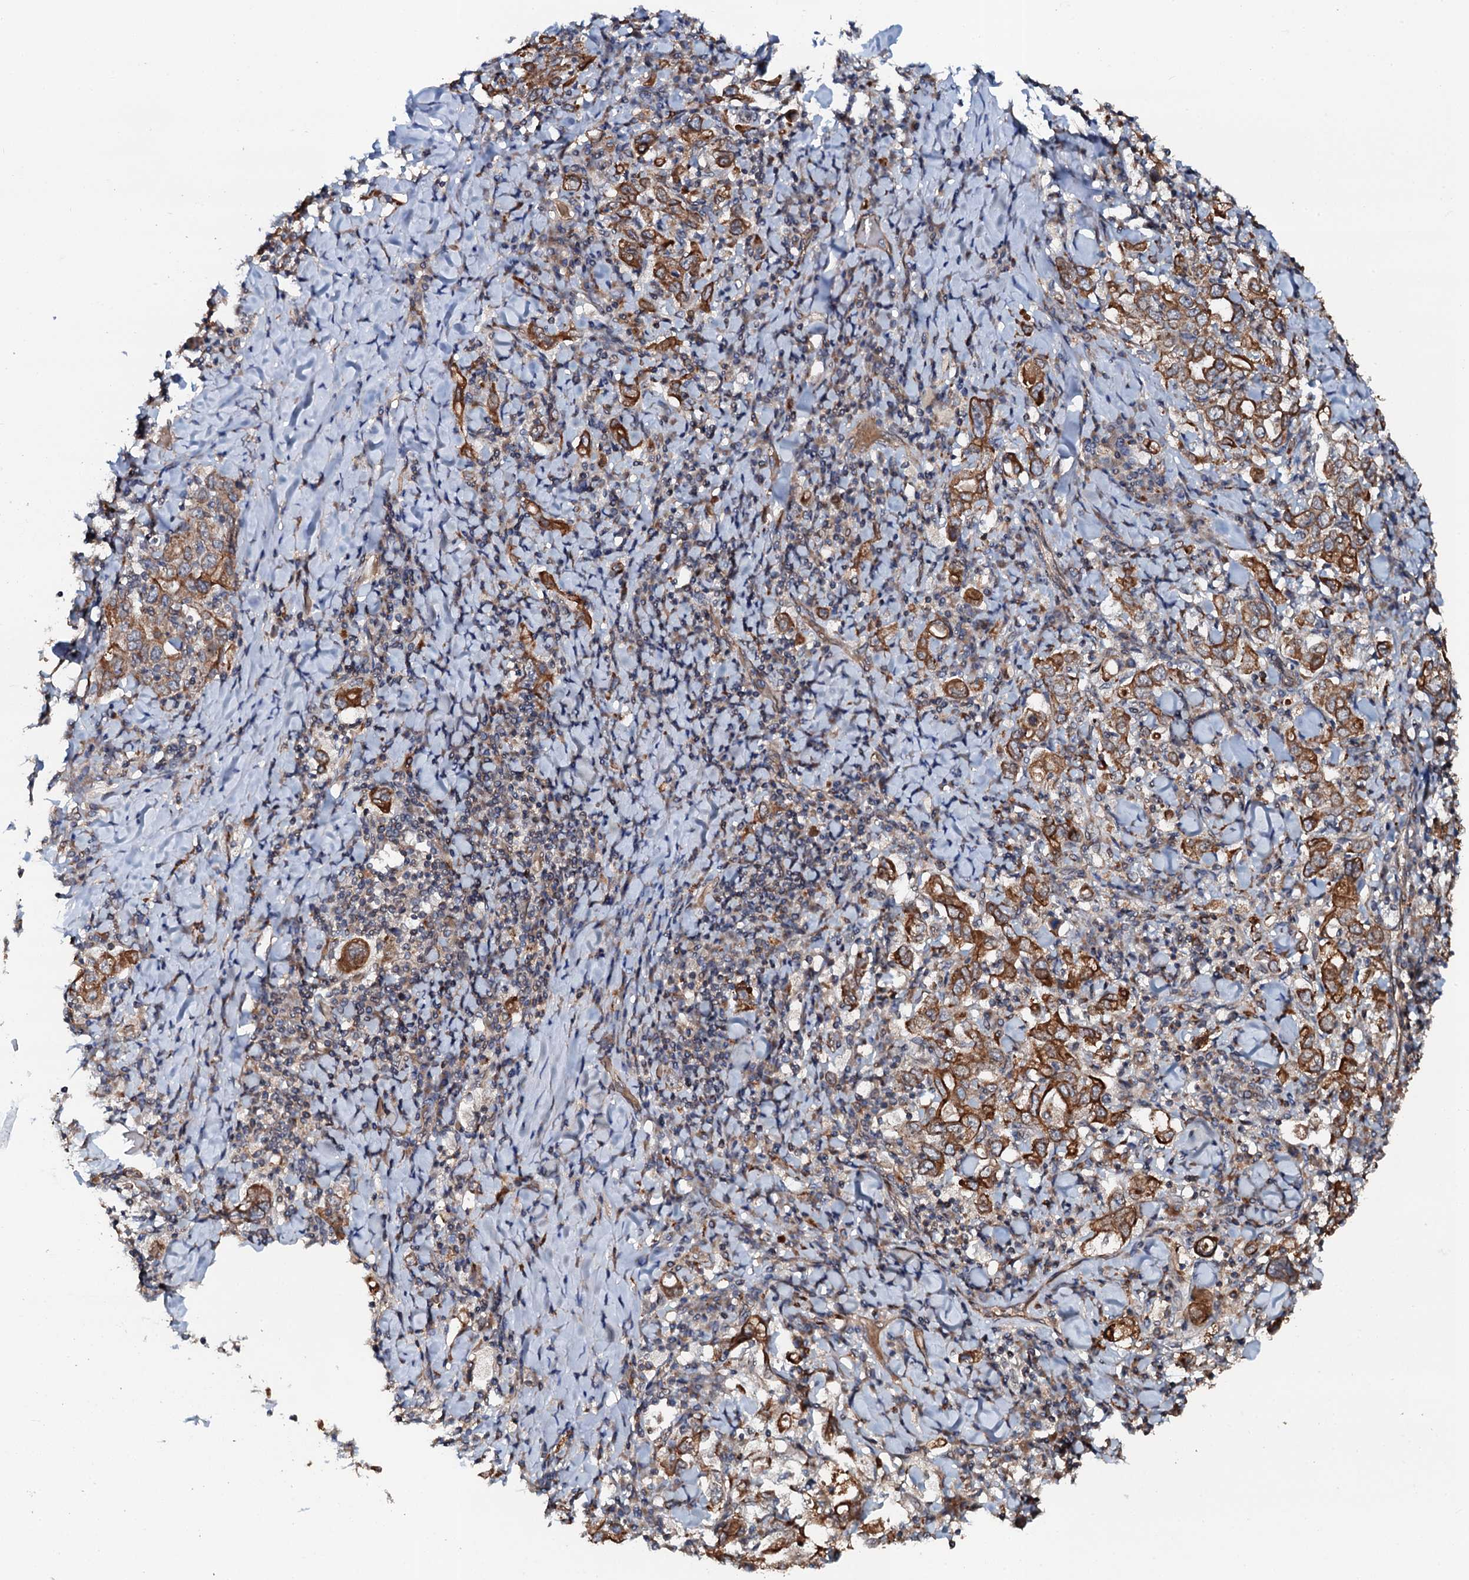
{"staining": {"intensity": "strong", "quantity": ">75%", "location": "cytoplasmic/membranous"}, "tissue": "stomach cancer", "cell_type": "Tumor cells", "image_type": "cancer", "snomed": [{"axis": "morphology", "description": "Adenocarcinoma, NOS"}, {"axis": "topography", "description": "Stomach, upper"}], "caption": "Tumor cells display high levels of strong cytoplasmic/membranous positivity in about >75% of cells in adenocarcinoma (stomach).", "gene": "GLCE", "patient": {"sex": "male", "age": 62}}